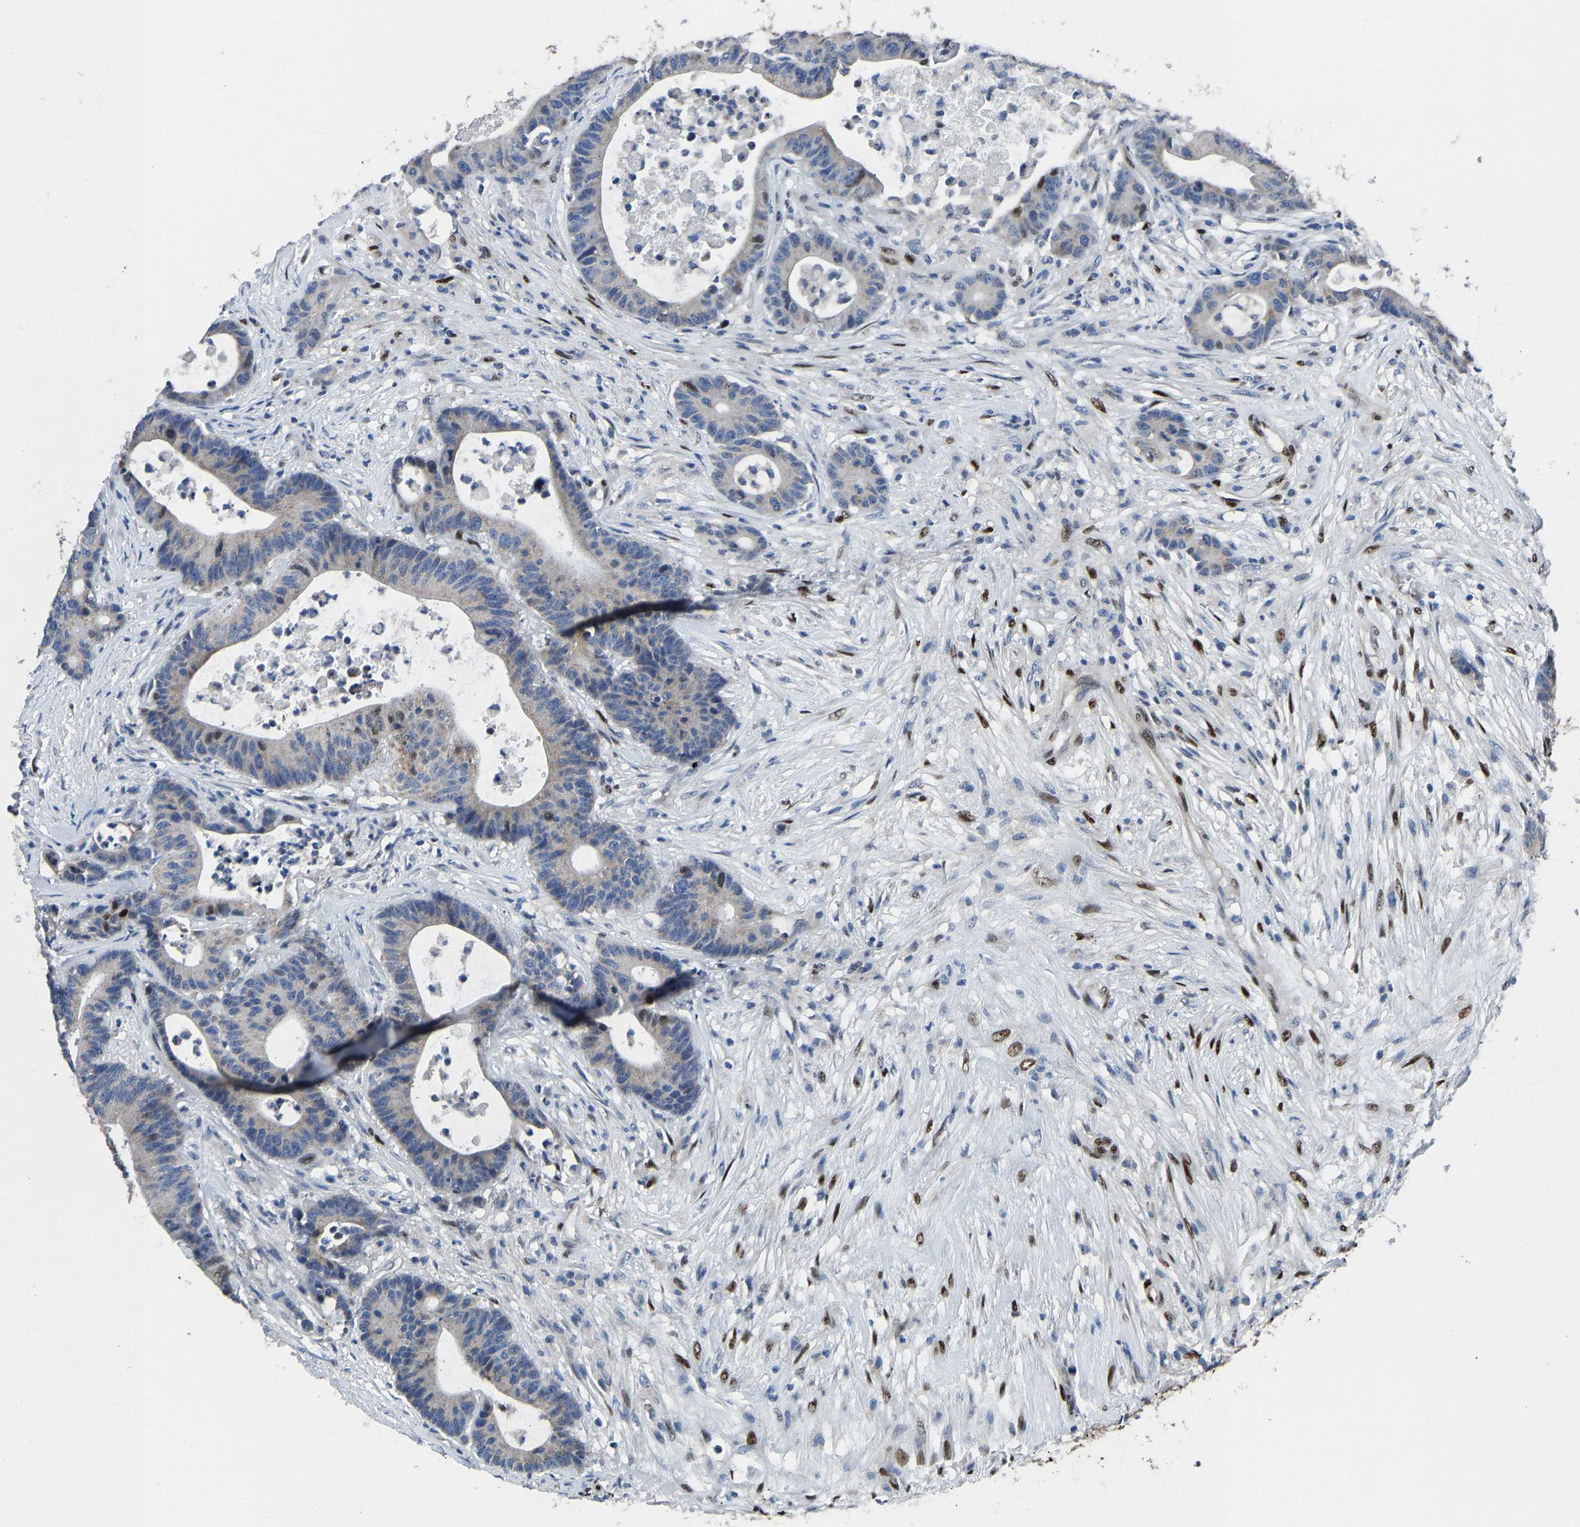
{"staining": {"intensity": "weak", "quantity": "<25%", "location": "nuclear"}, "tissue": "colorectal cancer", "cell_type": "Tumor cells", "image_type": "cancer", "snomed": [{"axis": "morphology", "description": "Adenocarcinoma, NOS"}, {"axis": "topography", "description": "Colon"}], "caption": "A histopathology image of adenocarcinoma (colorectal) stained for a protein exhibits no brown staining in tumor cells.", "gene": "EGR1", "patient": {"sex": "female", "age": 84}}